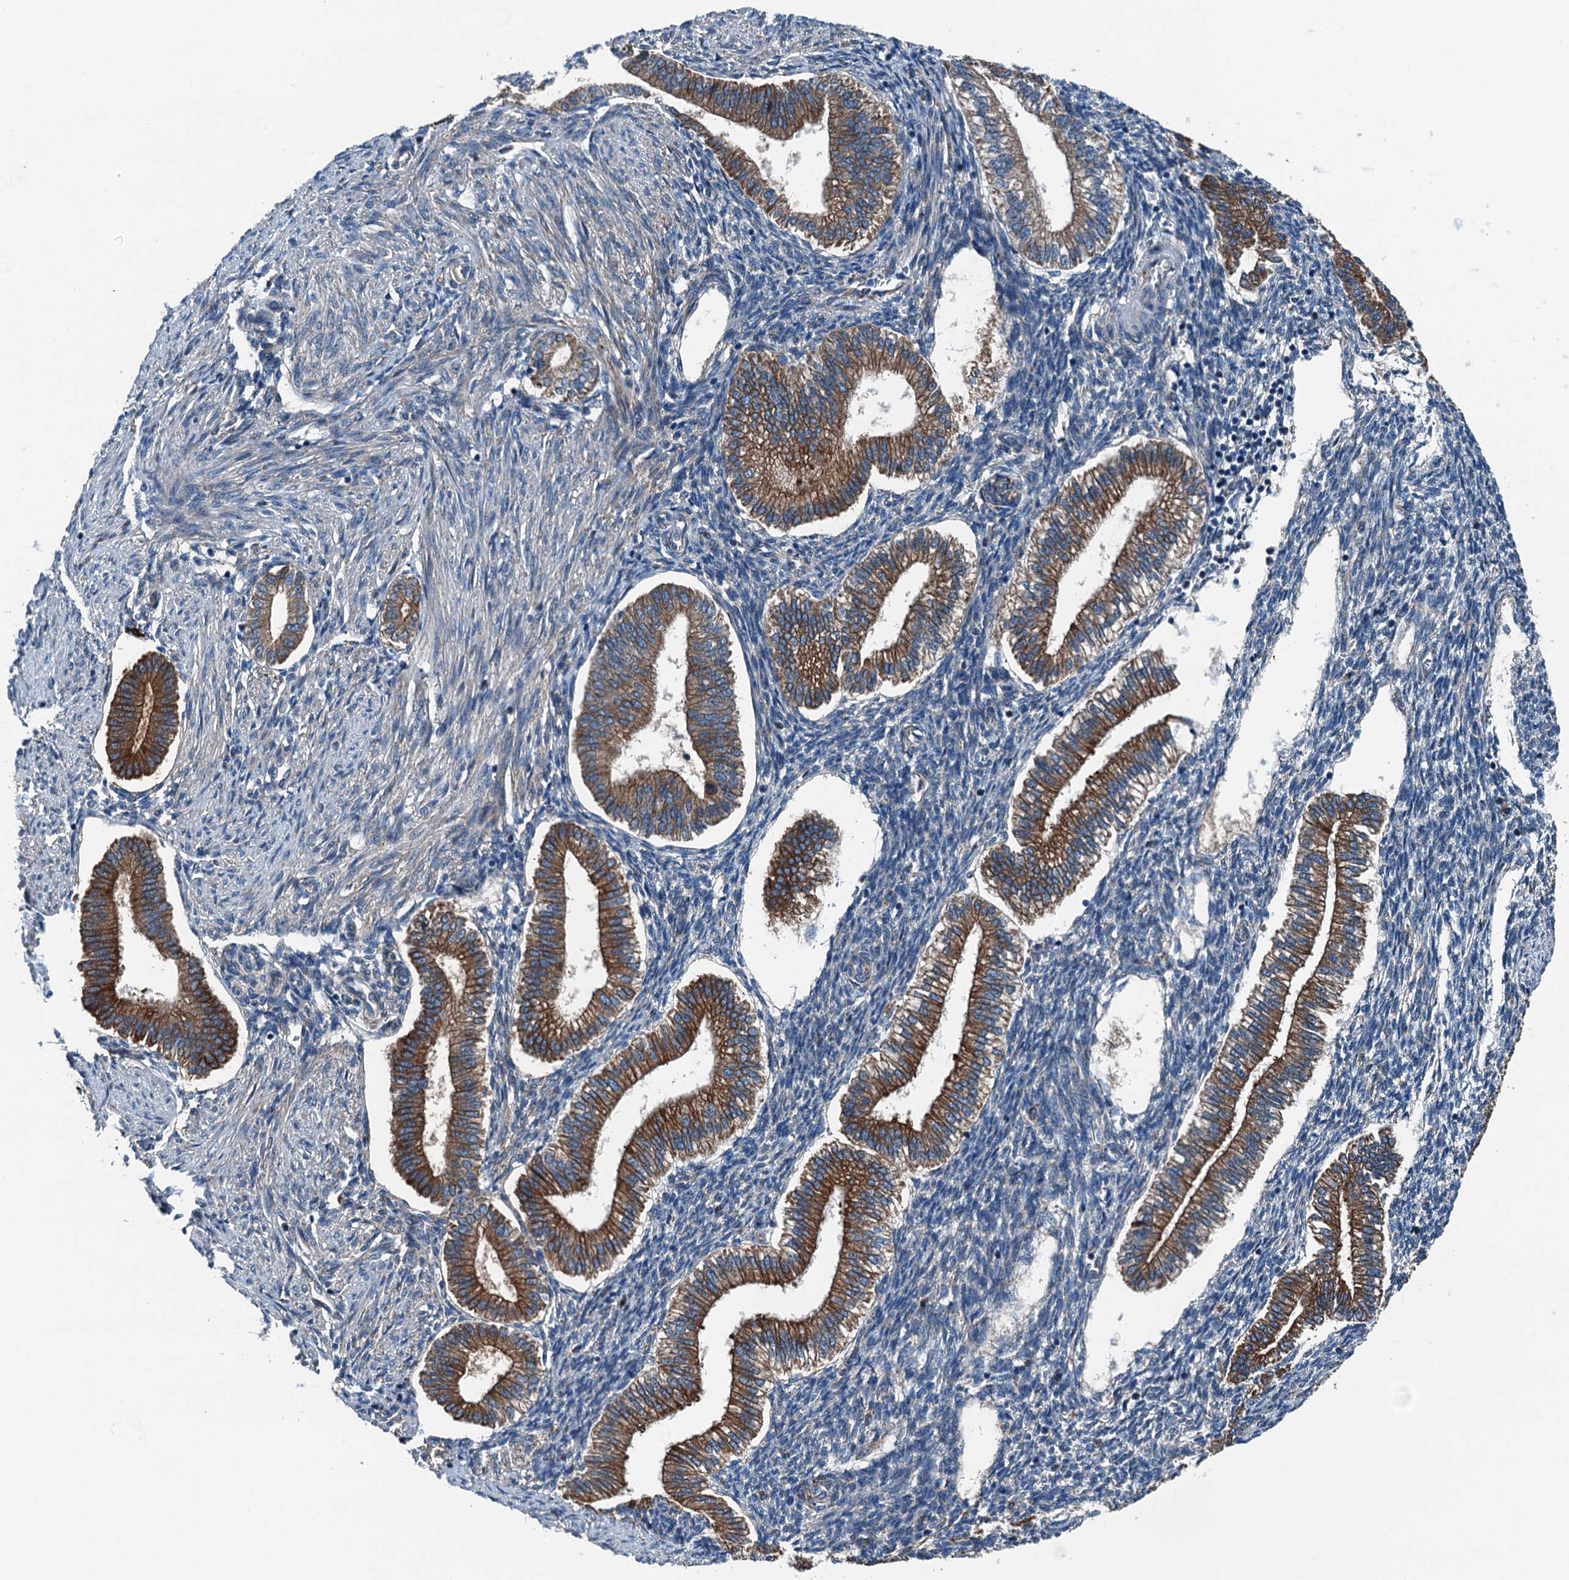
{"staining": {"intensity": "negative", "quantity": "none", "location": "none"}, "tissue": "endometrium", "cell_type": "Cells in endometrial stroma", "image_type": "normal", "snomed": [{"axis": "morphology", "description": "Normal tissue, NOS"}, {"axis": "topography", "description": "Endometrium"}], "caption": "This micrograph is of benign endometrium stained with IHC to label a protein in brown with the nuclei are counter-stained blue. There is no staining in cells in endometrial stroma.", "gene": "TAMALIN", "patient": {"sex": "female", "age": 24}}